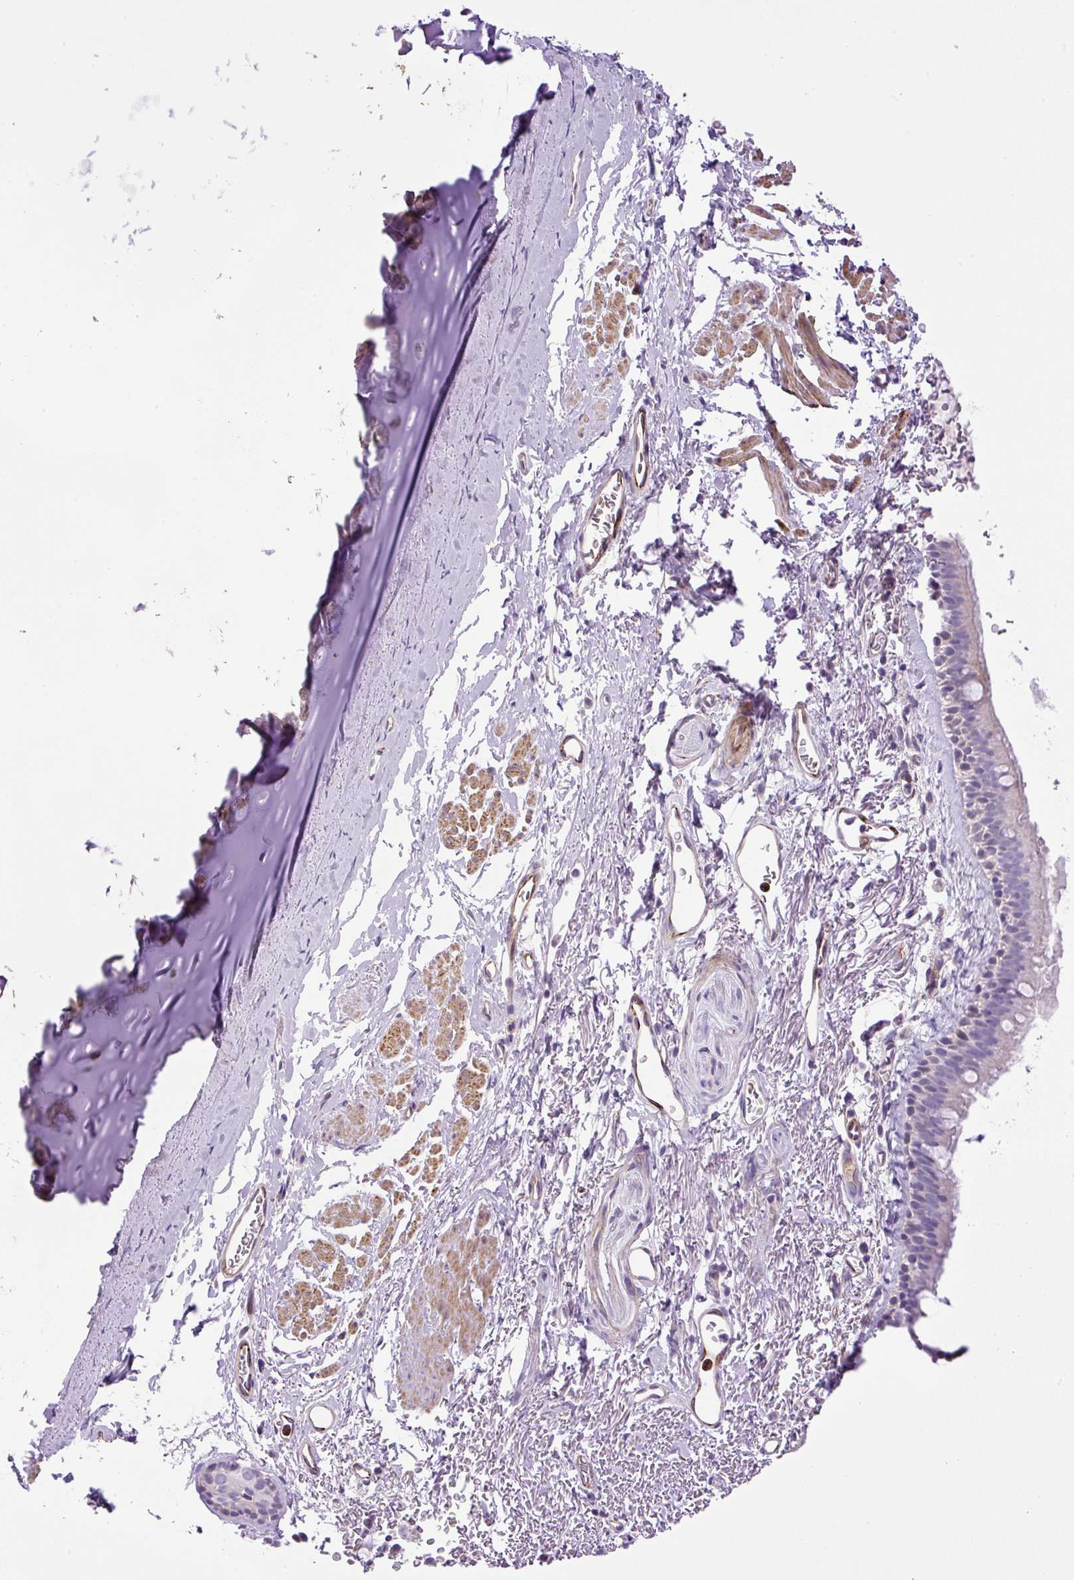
{"staining": {"intensity": "negative", "quantity": "none", "location": "none"}, "tissue": "bronchus", "cell_type": "Respiratory epithelial cells", "image_type": "normal", "snomed": [{"axis": "morphology", "description": "Normal tissue, NOS"}, {"axis": "topography", "description": "Bronchus"}], "caption": "Bronchus stained for a protein using immunohistochemistry exhibits no staining respiratory epithelial cells.", "gene": "VWA7", "patient": {"sex": "male", "age": 67}}